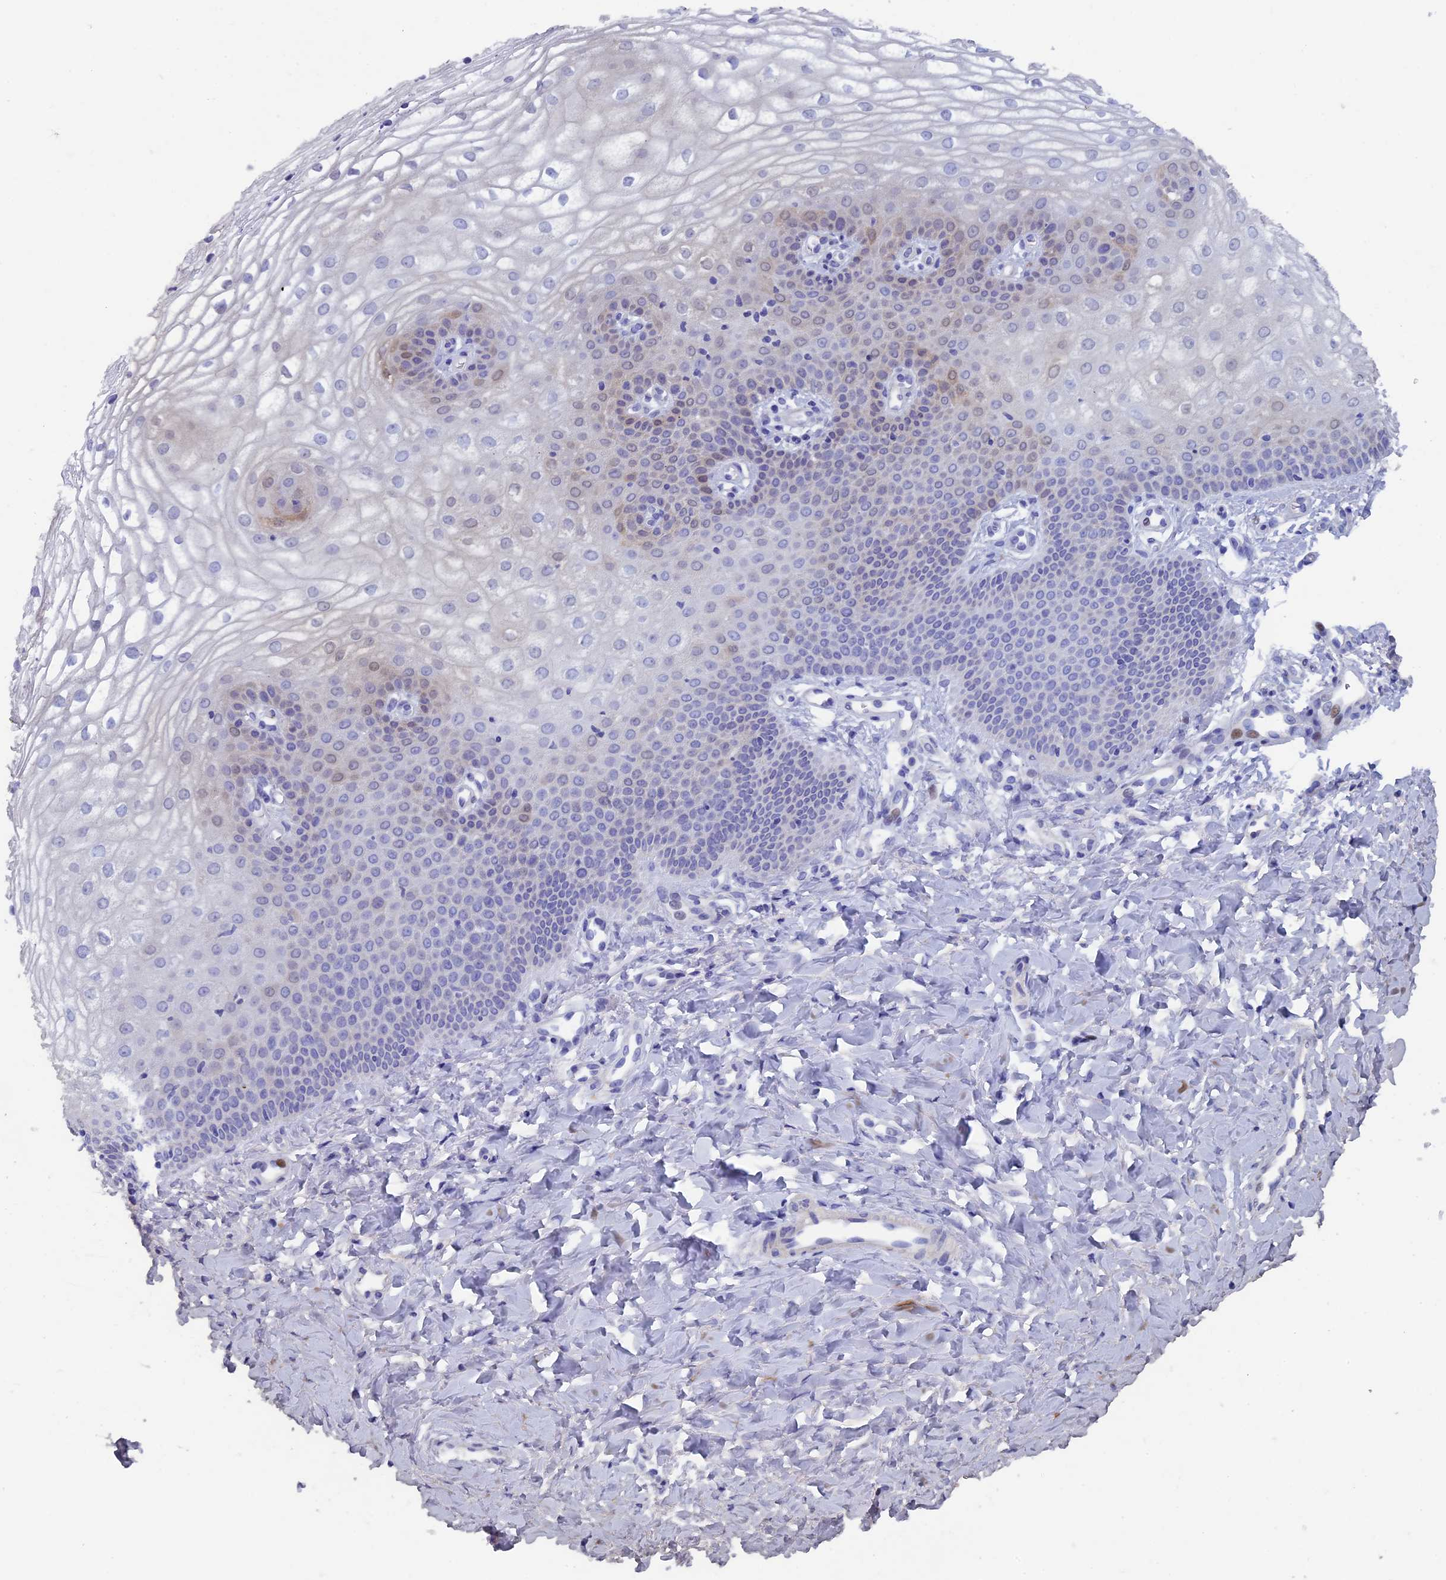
{"staining": {"intensity": "weak", "quantity": "<25%", "location": "cytoplasmic/membranous"}, "tissue": "vagina", "cell_type": "Squamous epithelial cells", "image_type": "normal", "snomed": [{"axis": "morphology", "description": "Normal tissue, NOS"}, {"axis": "topography", "description": "Vagina"}], "caption": "The immunohistochemistry (IHC) photomicrograph has no significant staining in squamous epithelial cells of vagina.", "gene": "ADH7", "patient": {"sex": "female", "age": 68}}